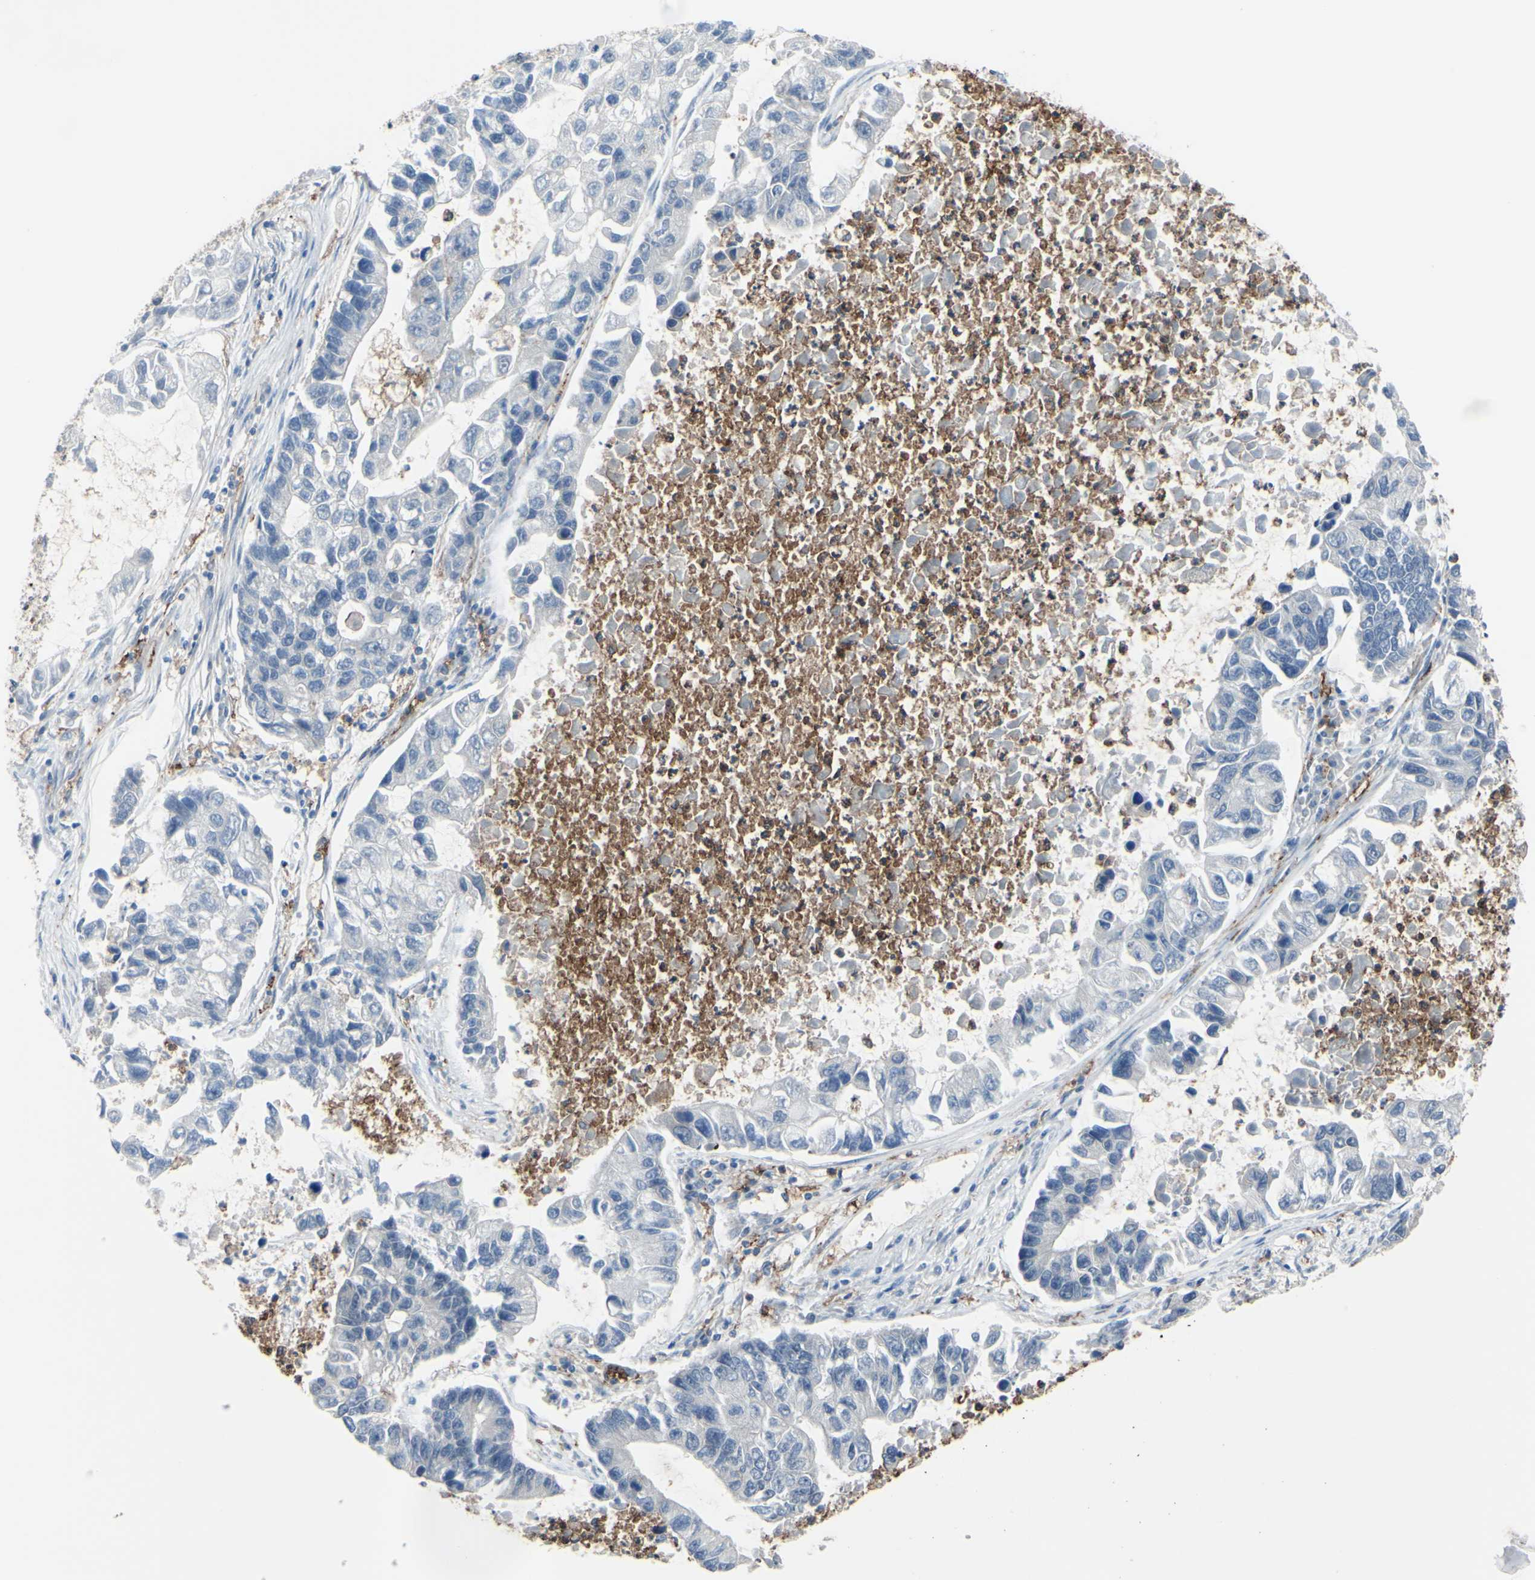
{"staining": {"intensity": "negative", "quantity": "none", "location": "none"}, "tissue": "lung cancer", "cell_type": "Tumor cells", "image_type": "cancer", "snomed": [{"axis": "morphology", "description": "Adenocarcinoma, NOS"}, {"axis": "topography", "description": "Lung"}], "caption": "Immunohistochemistry (IHC) micrograph of neoplastic tissue: lung cancer stained with DAB displays no significant protein expression in tumor cells.", "gene": "FCGR2A", "patient": {"sex": "female", "age": 51}}